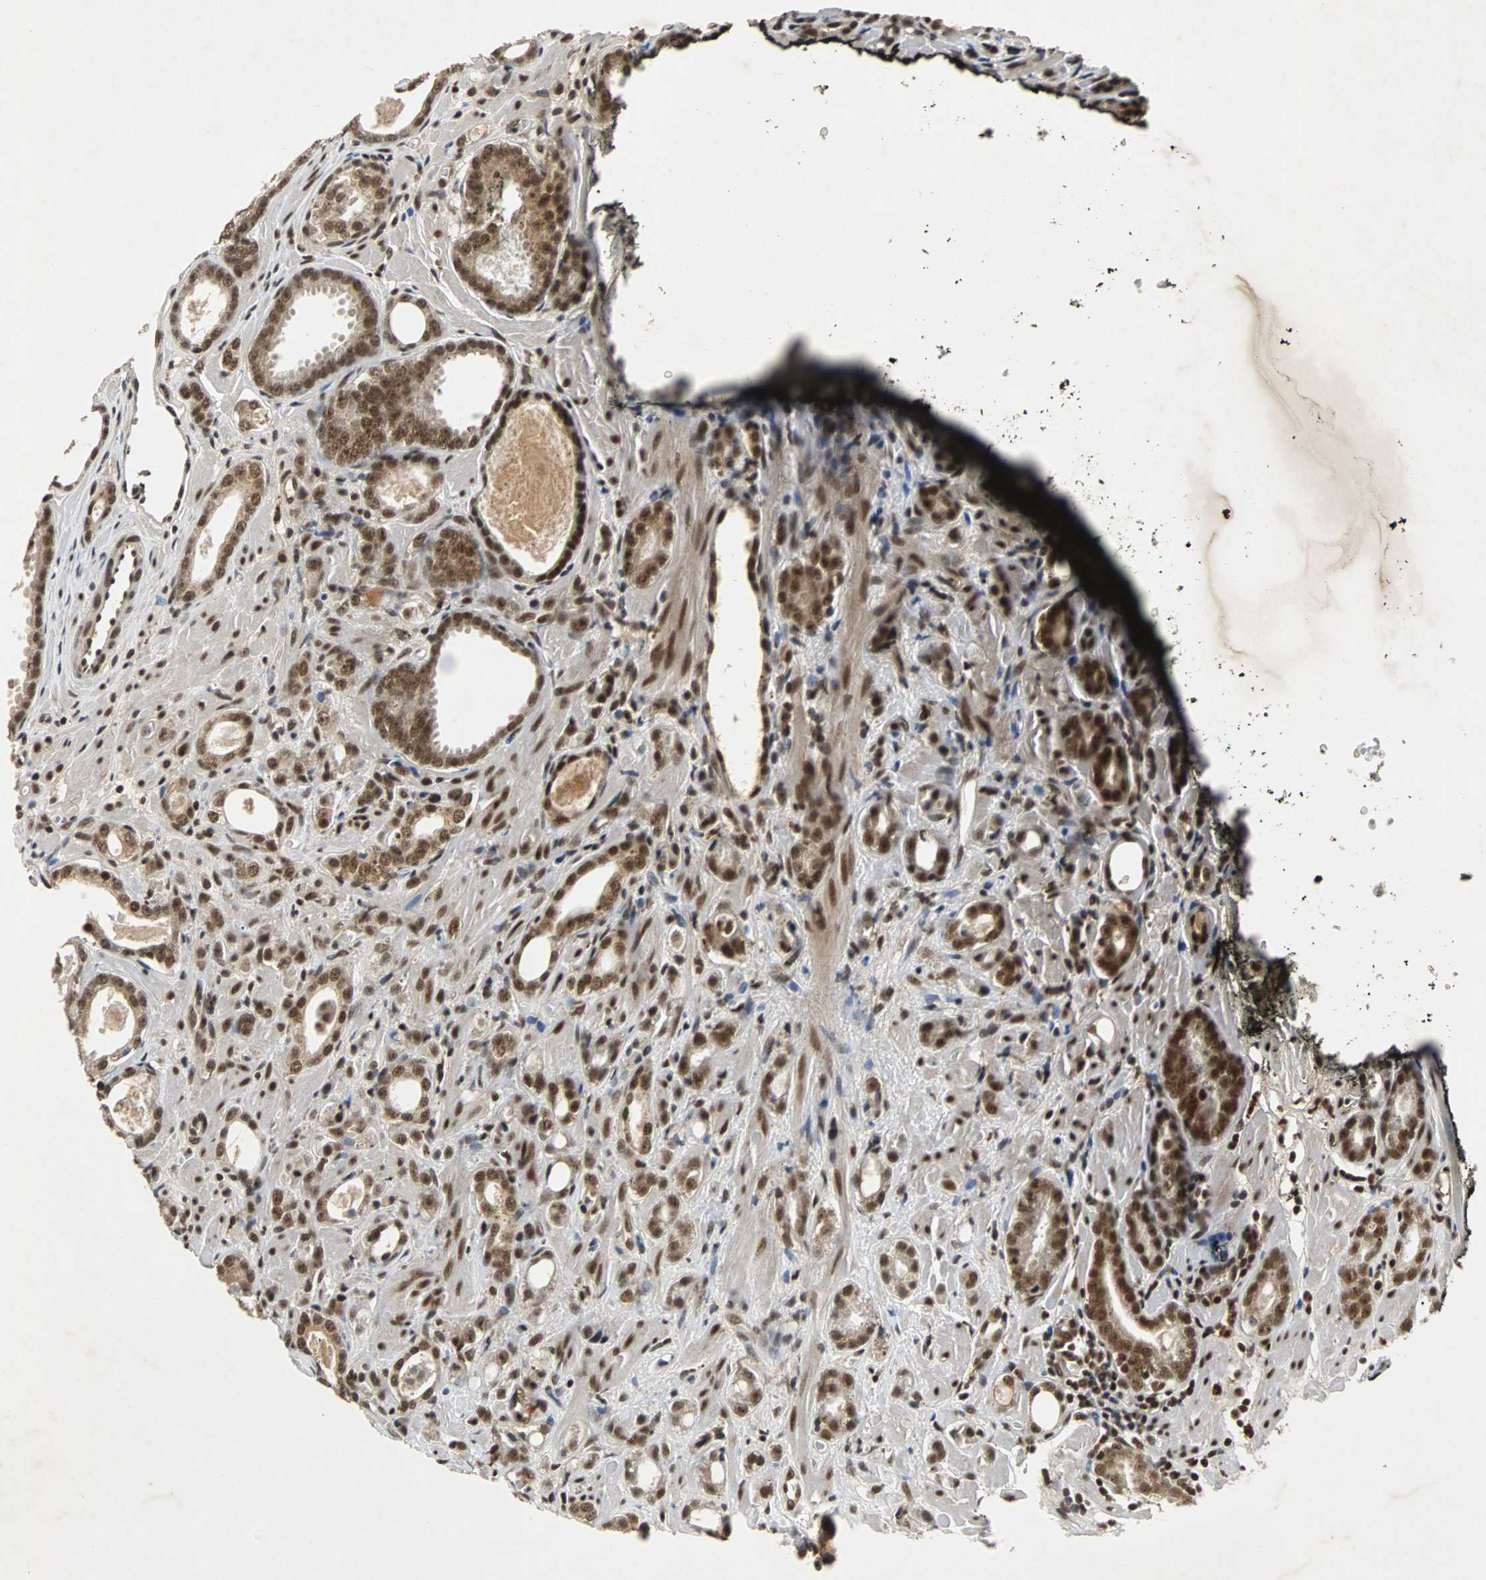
{"staining": {"intensity": "strong", "quantity": ">75%", "location": "nuclear"}, "tissue": "prostate cancer", "cell_type": "Tumor cells", "image_type": "cancer", "snomed": [{"axis": "morphology", "description": "Adenocarcinoma, Low grade"}, {"axis": "topography", "description": "Prostate"}], "caption": "Immunohistochemical staining of prostate low-grade adenocarcinoma reveals strong nuclear protein positivity in approximately >75% of tumor cells.", "gene": "TAF5", "patient": {"sex": "male", "age": 57}}